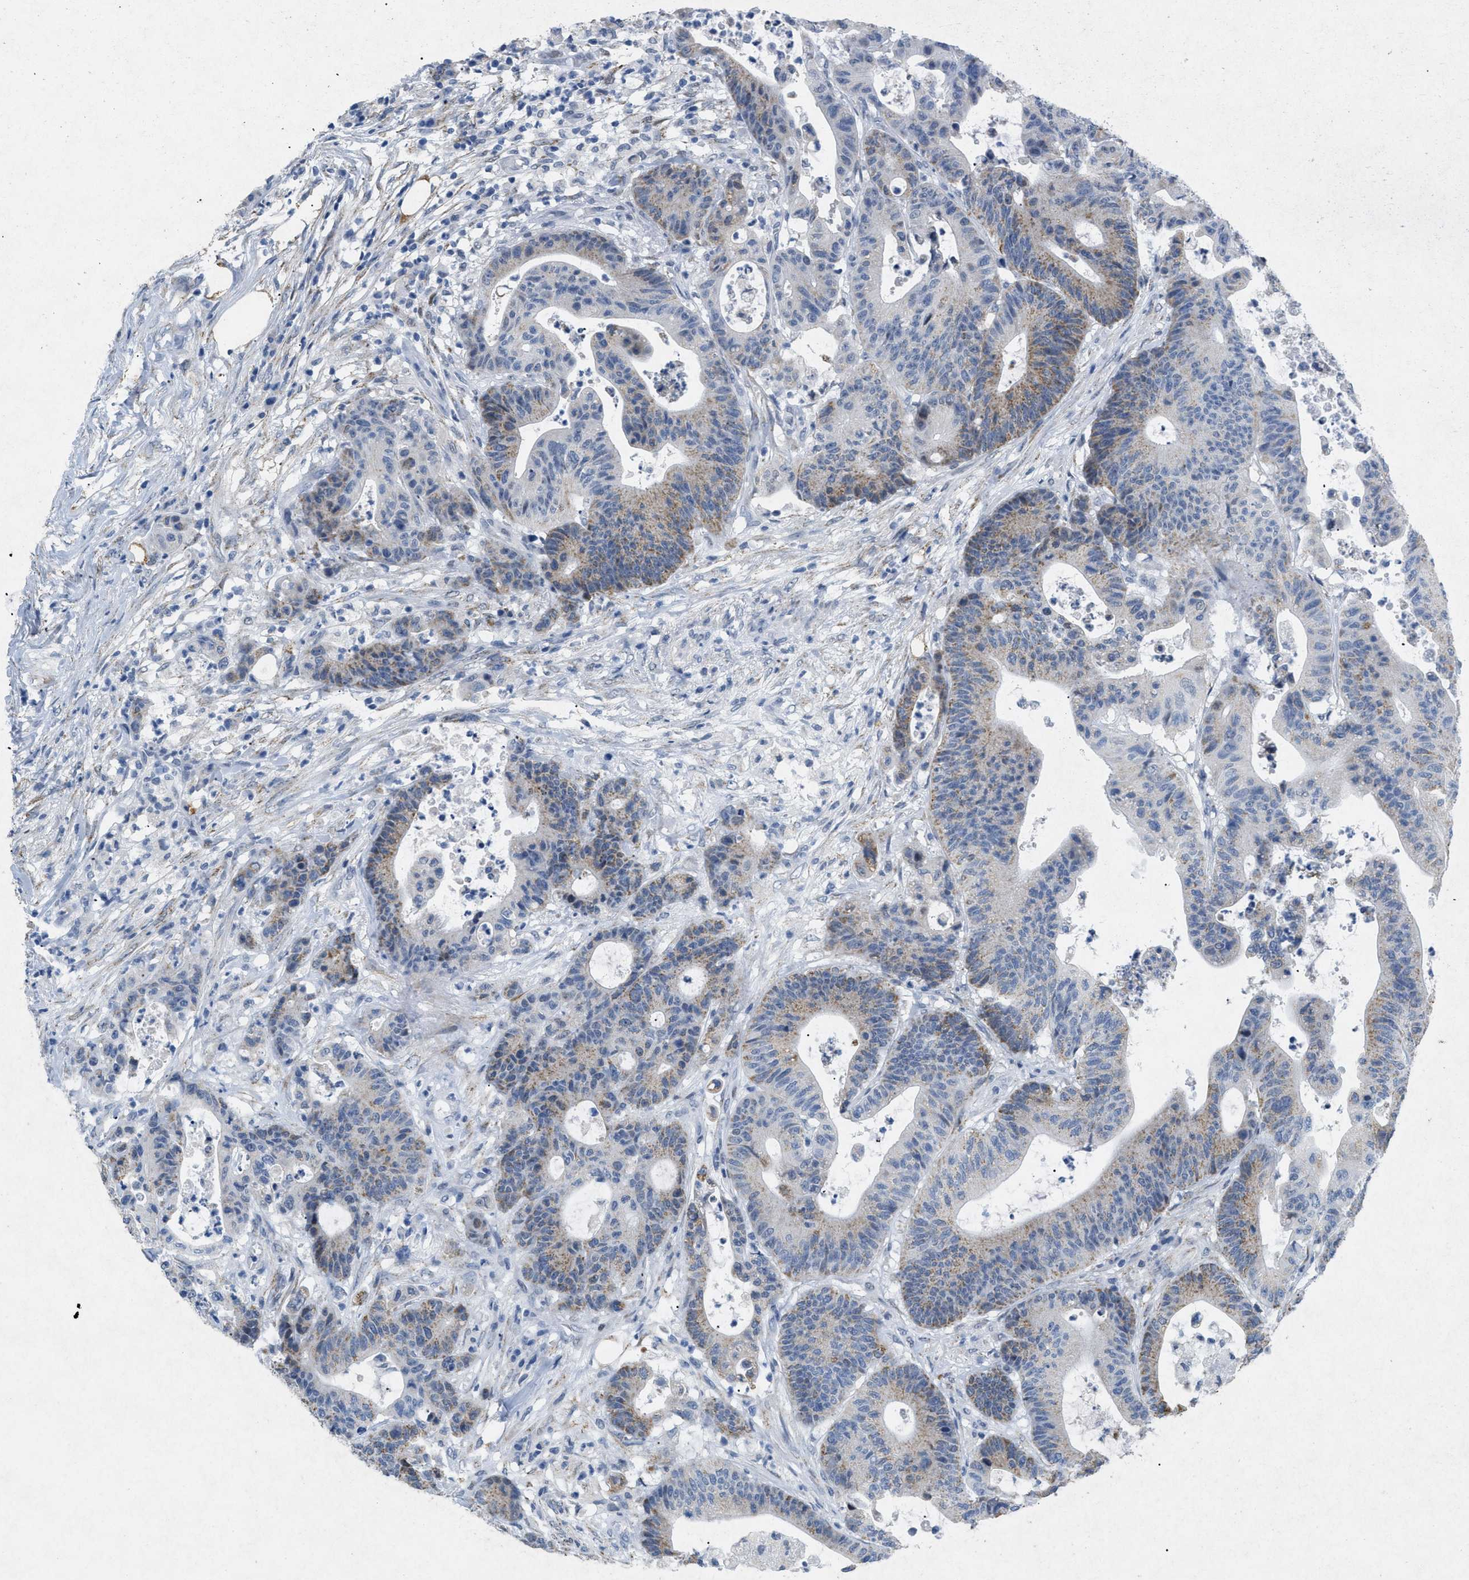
{"staining": {"intensity": "moderate", "quantity": "25%-75%", "location": "cytoplasmic/membranous"}, "tissue": "colorectal cancer", "cell_type": "Tumor cells", "image_type": "cancer", "snomed": [{"axis": "morphology", "description": "Adenocarcinoma, NOS"}, {"axis": "topography", "description": "Colon"}], "caption": "DAB (3,3'-diaminobenzidine) immunohistochemical staining of human colorectal cancer shows moderate cytoplasmic/membranous protein staining in approximately 25%-75% of tumor cells.", "gene": "TASOR", "patient": {"sex": "female", "age": 84}}